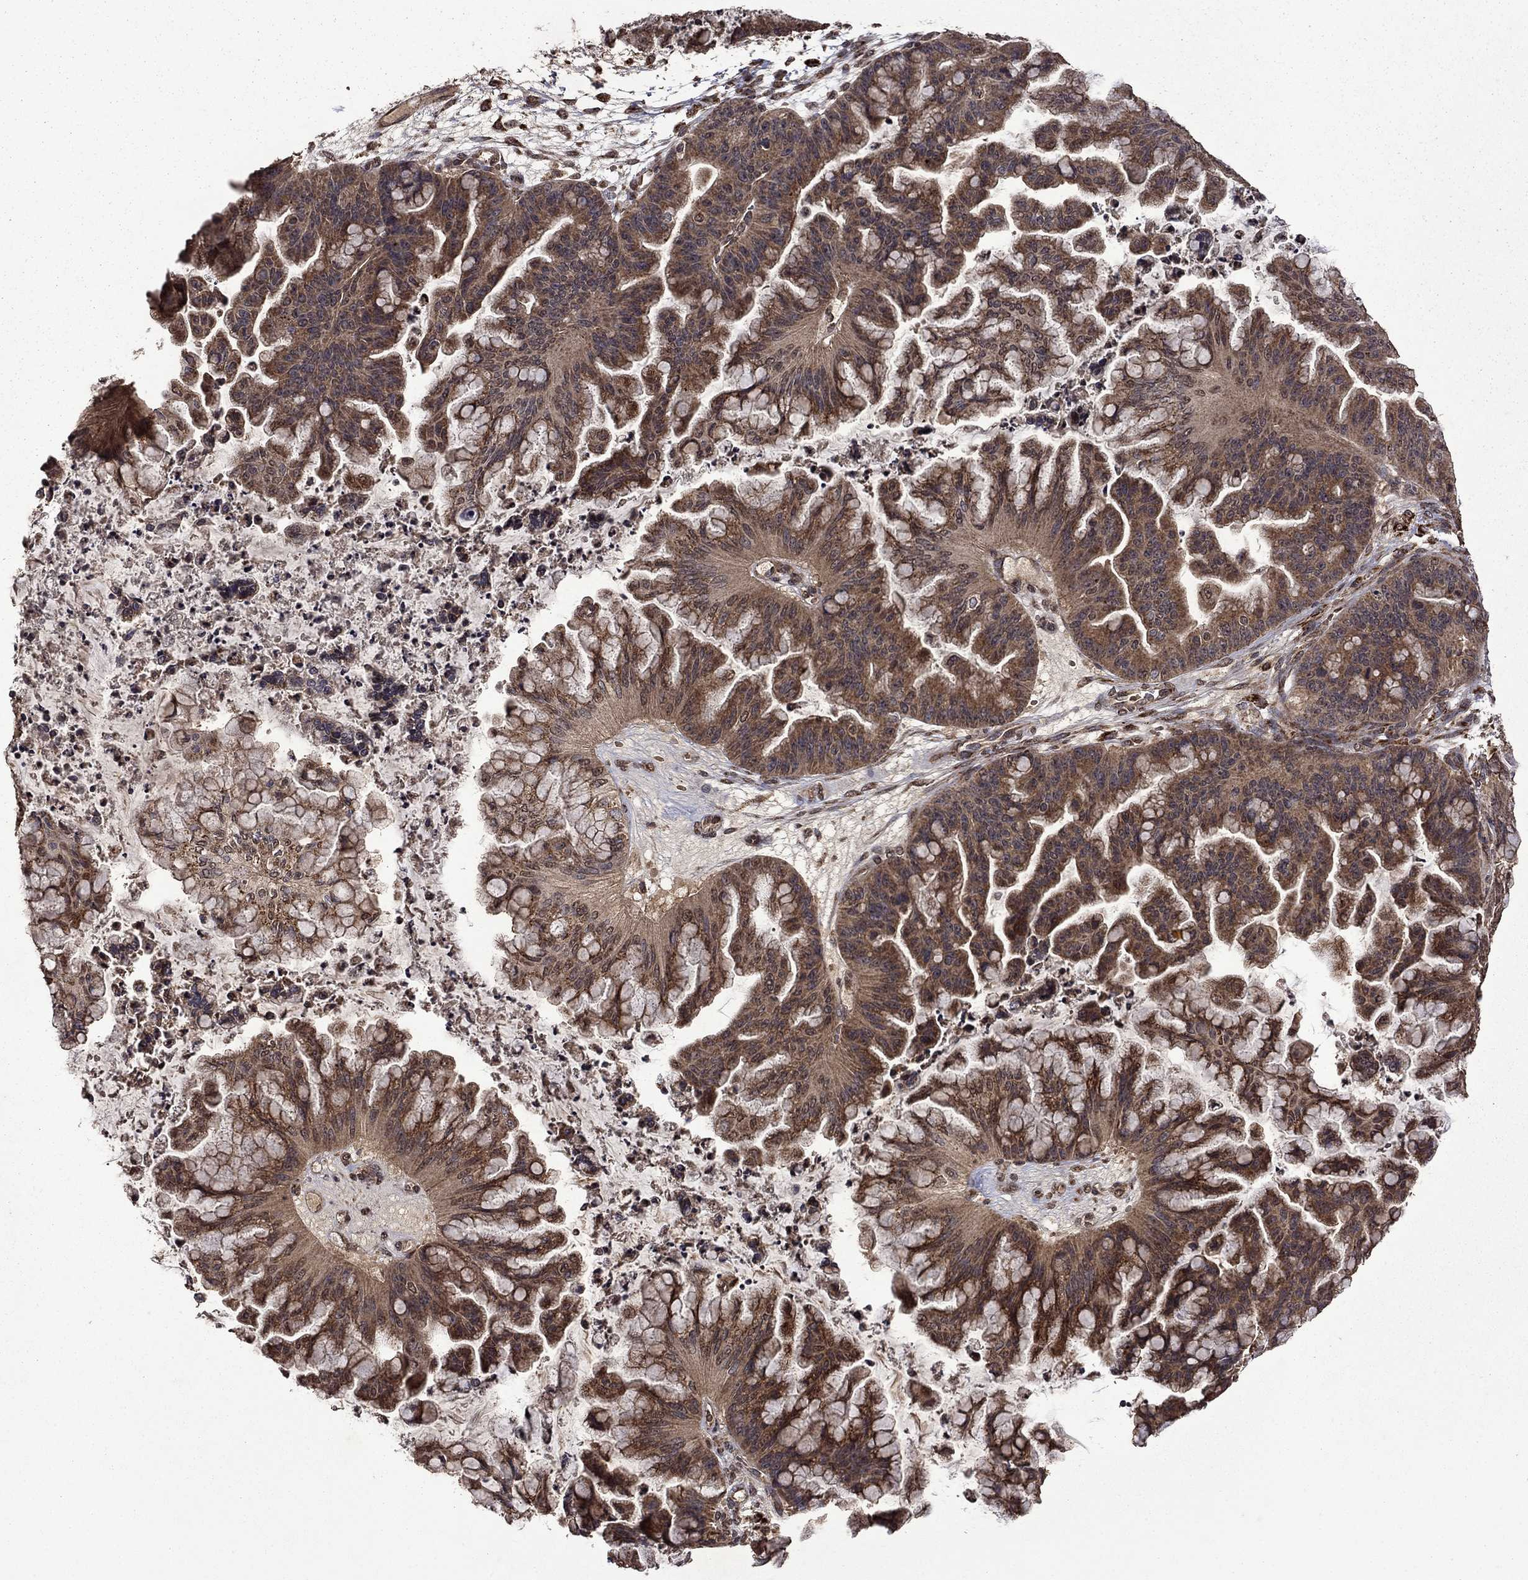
{"staining": {"intensity": "strong", "quantity": "25%-75%", "location": "cytoplasmic/membranous"}, "tissue": "ovarian cancer", "cell_type": "Tumor cells", "image_type": "cancer", "snomed": [{"axis": "morphology", "description": "Cystadenocarcinoma, mucinous, NOS"}, {"axis": "topography", "description": "Ovary"}], "caption": "Immunohistochemical staining of ovarian cancer (mucinous cystadenocarcinoma) reveals high levels of strong cytoplasmic/membranous expression in approximately 25%-75% of tumor cells.", "gene": "ITM2B", "patient": {"sex": "female", "age": 67}}